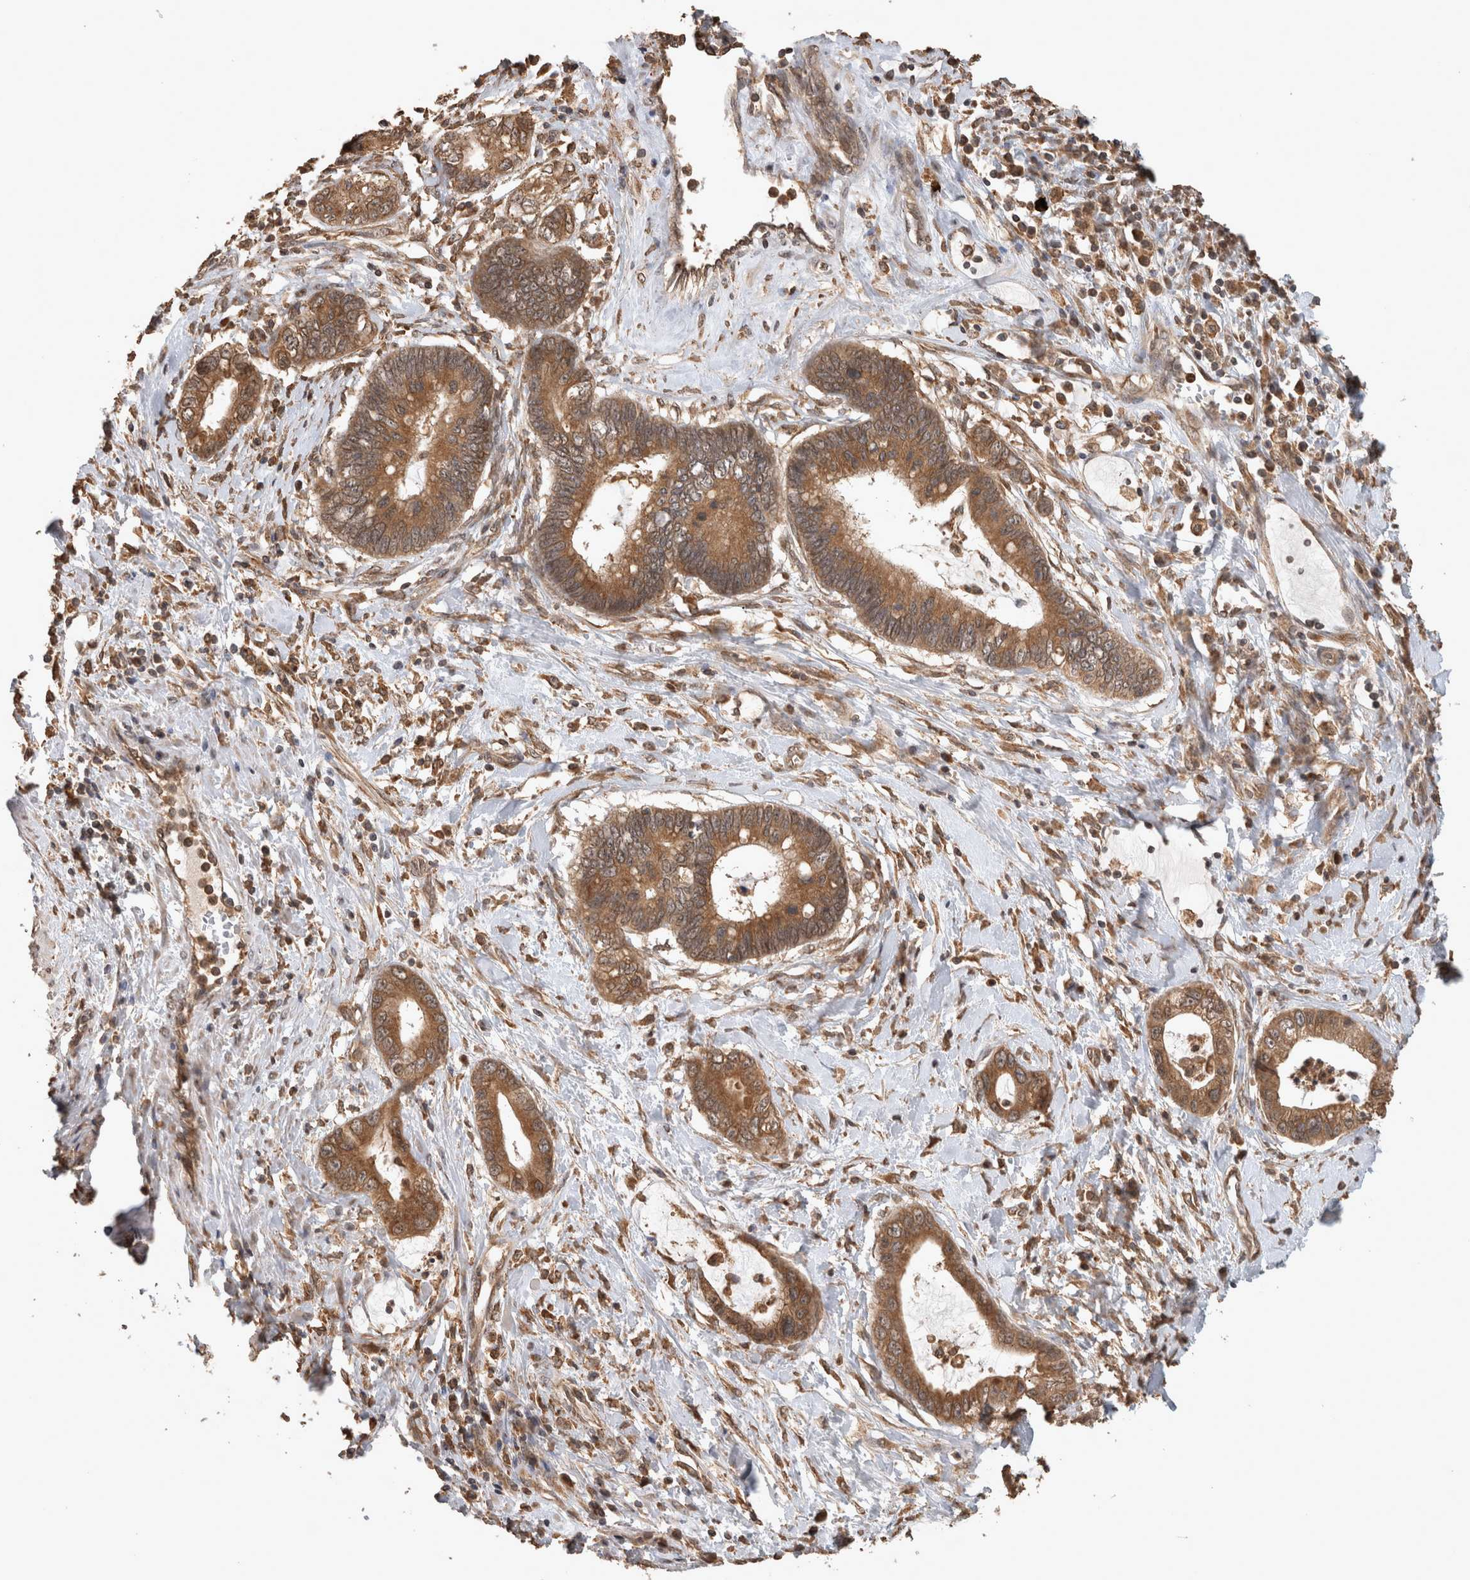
{"staining": {"intensity": "moderate", "quantity": ">75%", "location": "cytoplasmic/membranous"}, "tissue": "cervical cancer", "cell_type": "Tumor cells", "image_type": "cancer", "snomed": [{"axis": "morphology", "description": "Adenocarcinoma, NOS"}, {"axis": "topography", "description": "Cervix"}], "caption": "Protein expression analysis of cervical adenocarcinoma reveals moderate cytoplasmic/membranous staining in approximately >75% of tumor cells. Nuclei are stained in blue.", "gene": "OTUD7B", "patient": {"sex": "female", "age": 44}}